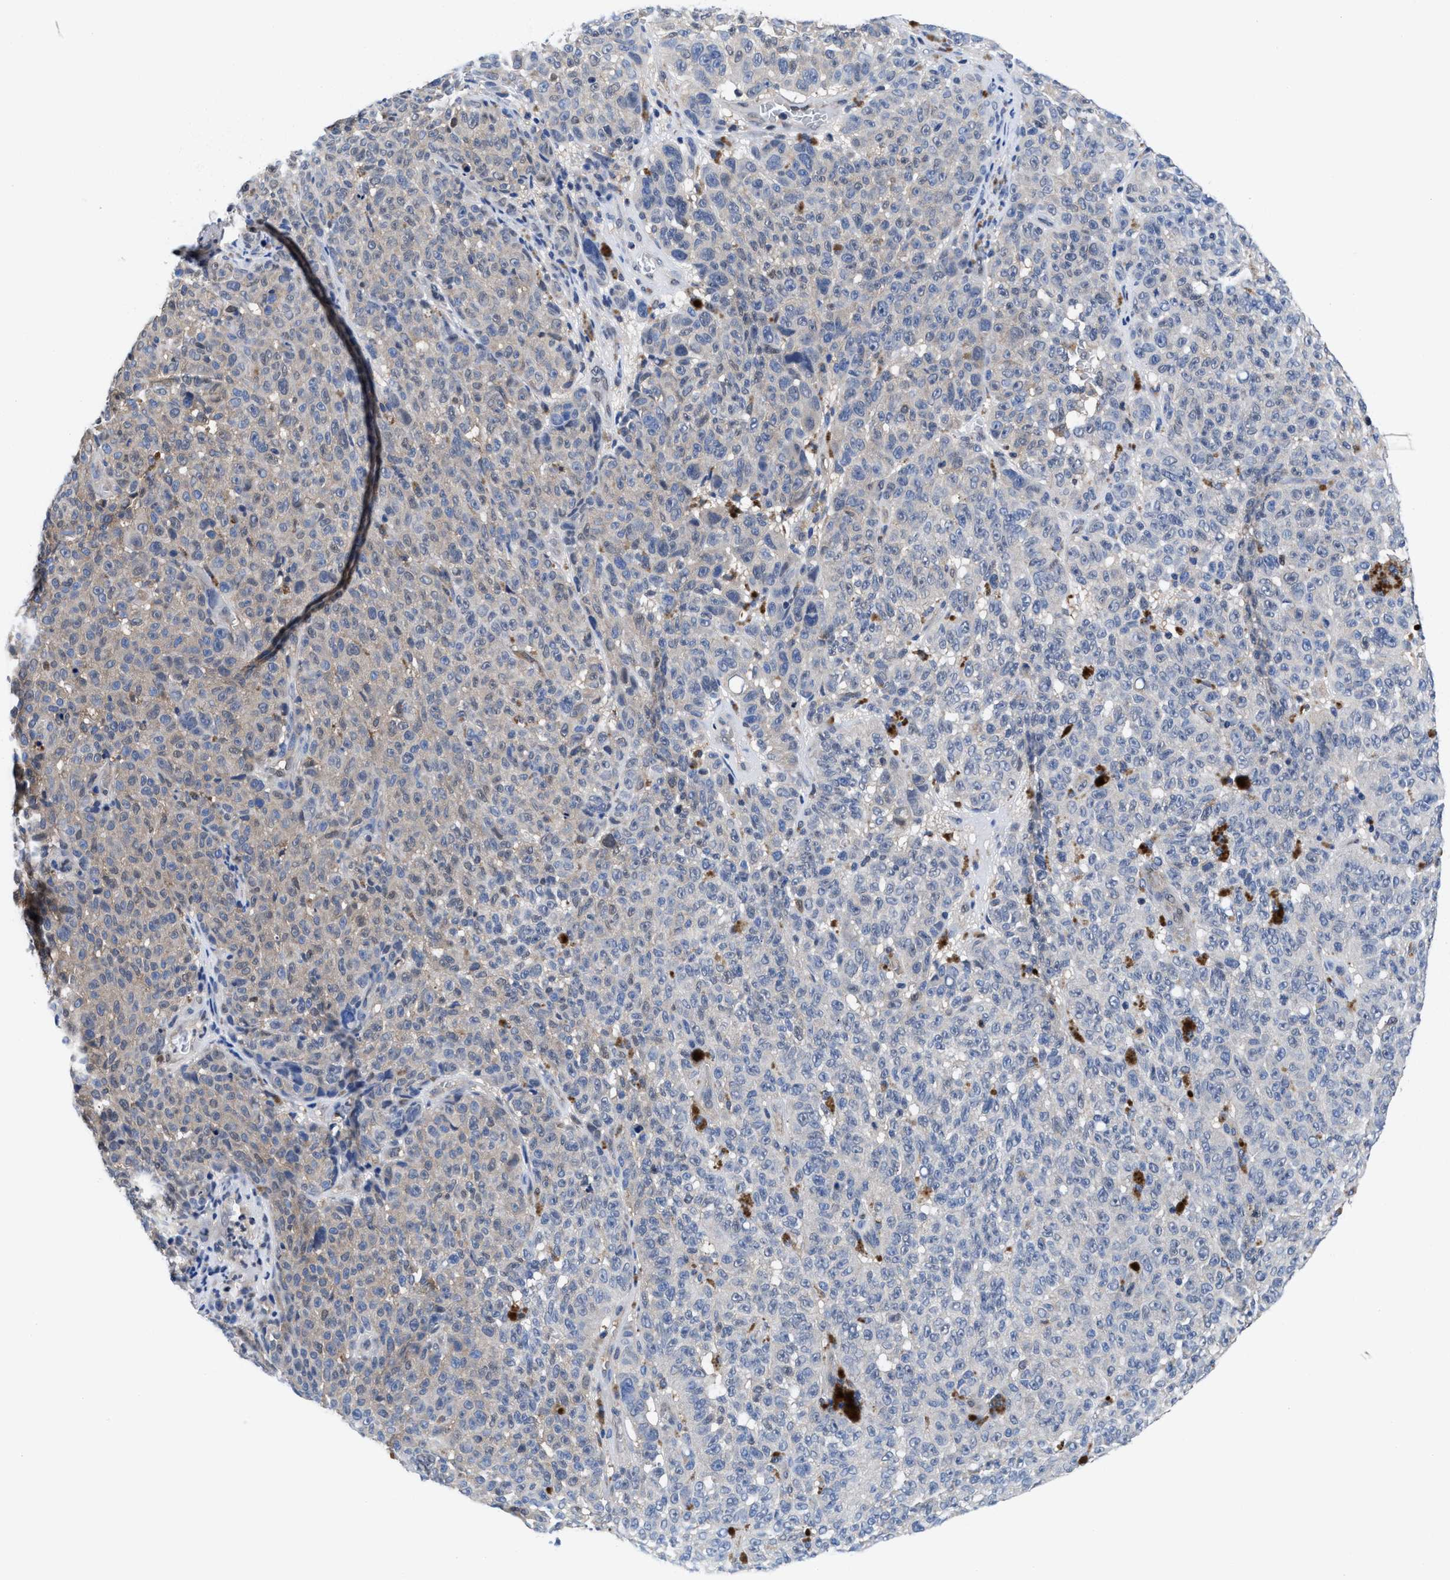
{"staining": {"intensity": "moderate", "quantity": "25%-75%", "location": "cytoplasmic/membranous"}, "tissue": "melanoma", "cell_type": "Tumor cells", "image_type": "cancer", "snomed": [{"axis": "morphology", "description": "Malignant melanoma, NOS"}, {"axis": "topography", "description": "Skin"}], "caption": "Human melanoma stained for a protein (brown) reveals moderate cytoplasmic/membranous positive staining in approximately 25%-75% of tumor cells.", "gene": "ACLY", "patient": {"sex": "female", "age": 82}}